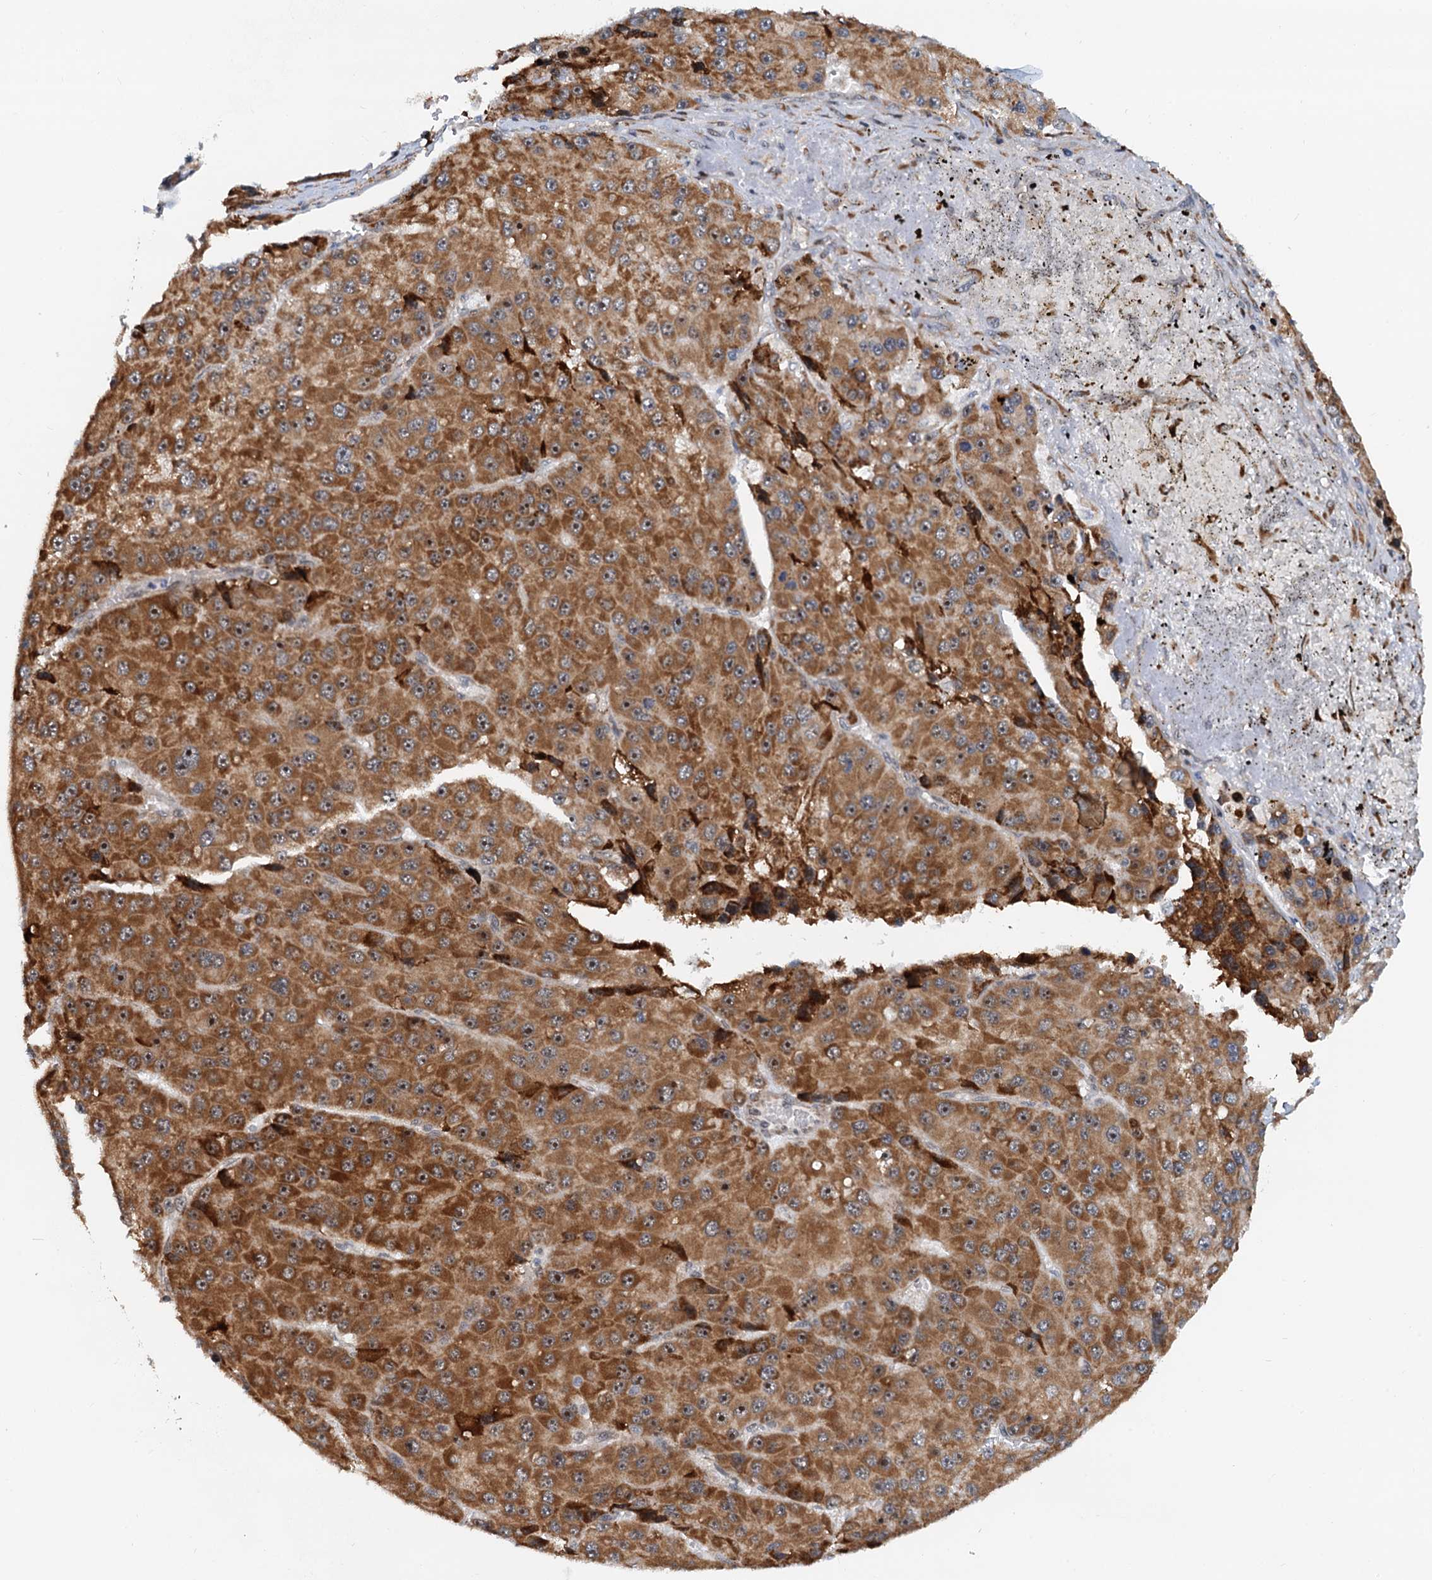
{"staining": {"intensity": "strong", "quantity": ">75%", "location": "cytoplasmic/membranous"}, "tissue": "liver cancer", "cell_type": "Tumor cells", "image_type": "cancer", "snomed": [{"axis": "morphology", "description": "Carcinoma, Hepatocellular, NOS"}, {"axis": "topography", "description": "Liver"}], "caption": "Liver hepatocellular carcinoma stained for a protein demonstrates strong cytoplasmic/membranous positivity in tumor cells.", "gene": "DNAJC21", "patient": {"sex": "female", "age": 73}}